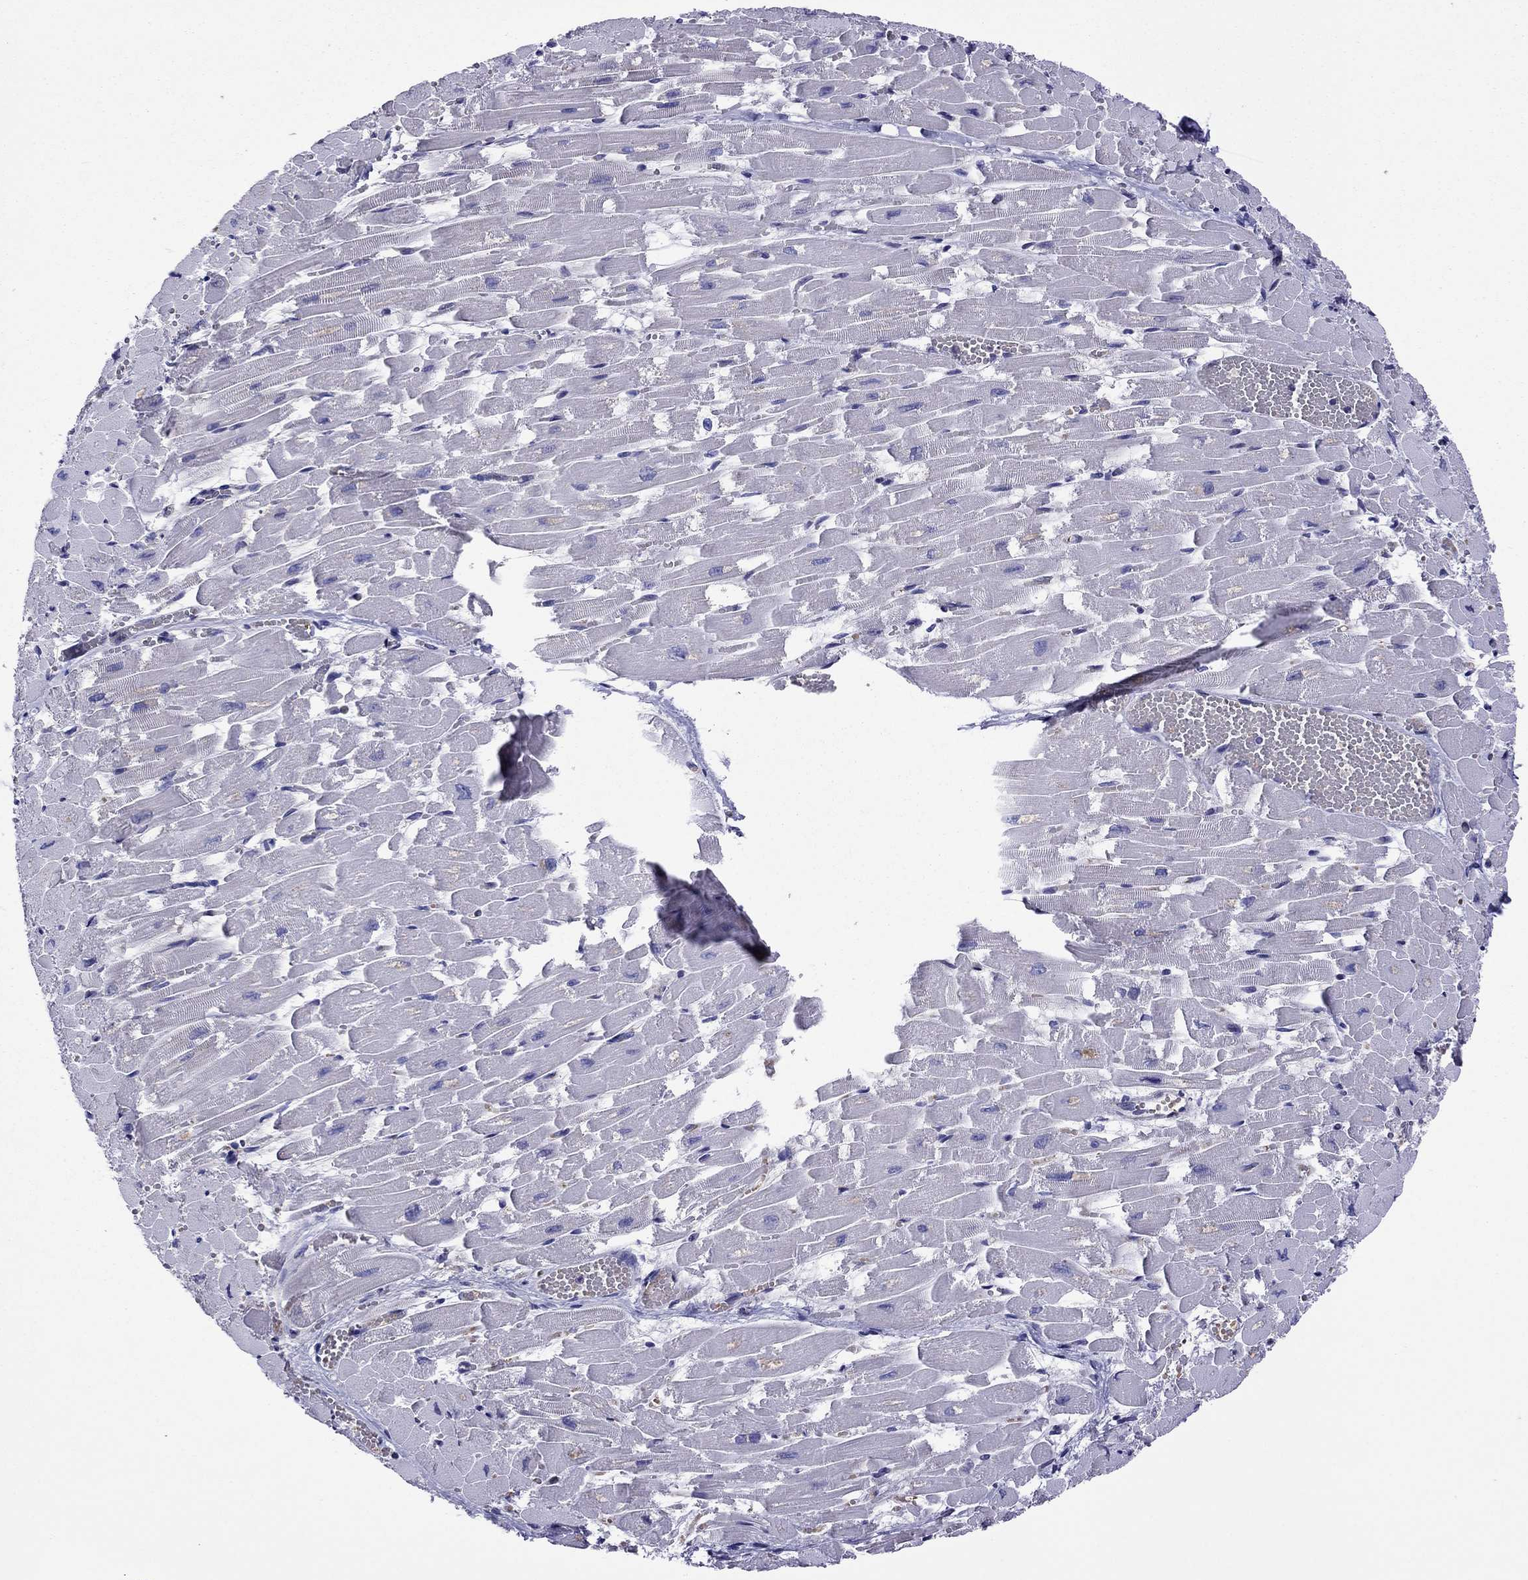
{"staining": {"intensity": "negative", "quantity": "none", "location": "none"}, "tissue": "heart muscle", "cell_type": "Cardiomyocytes", "image_type": "normal", "snomed": [{"axis": "morphology", "description": "Normal tissue, NOS"}, {"axis": "topography", "description": "Heart"}], "caption": "A high-resolution histopathology image shows IHC staining of unremarkable heart muscle, which reveals no significant positivity in cardiomyocytes. (DAB (3,3'-diaminobenzidine) immunohistochemistry, high magnification).", "gene": "SCG2", "patient": {"sex": "female", "age": 52}}